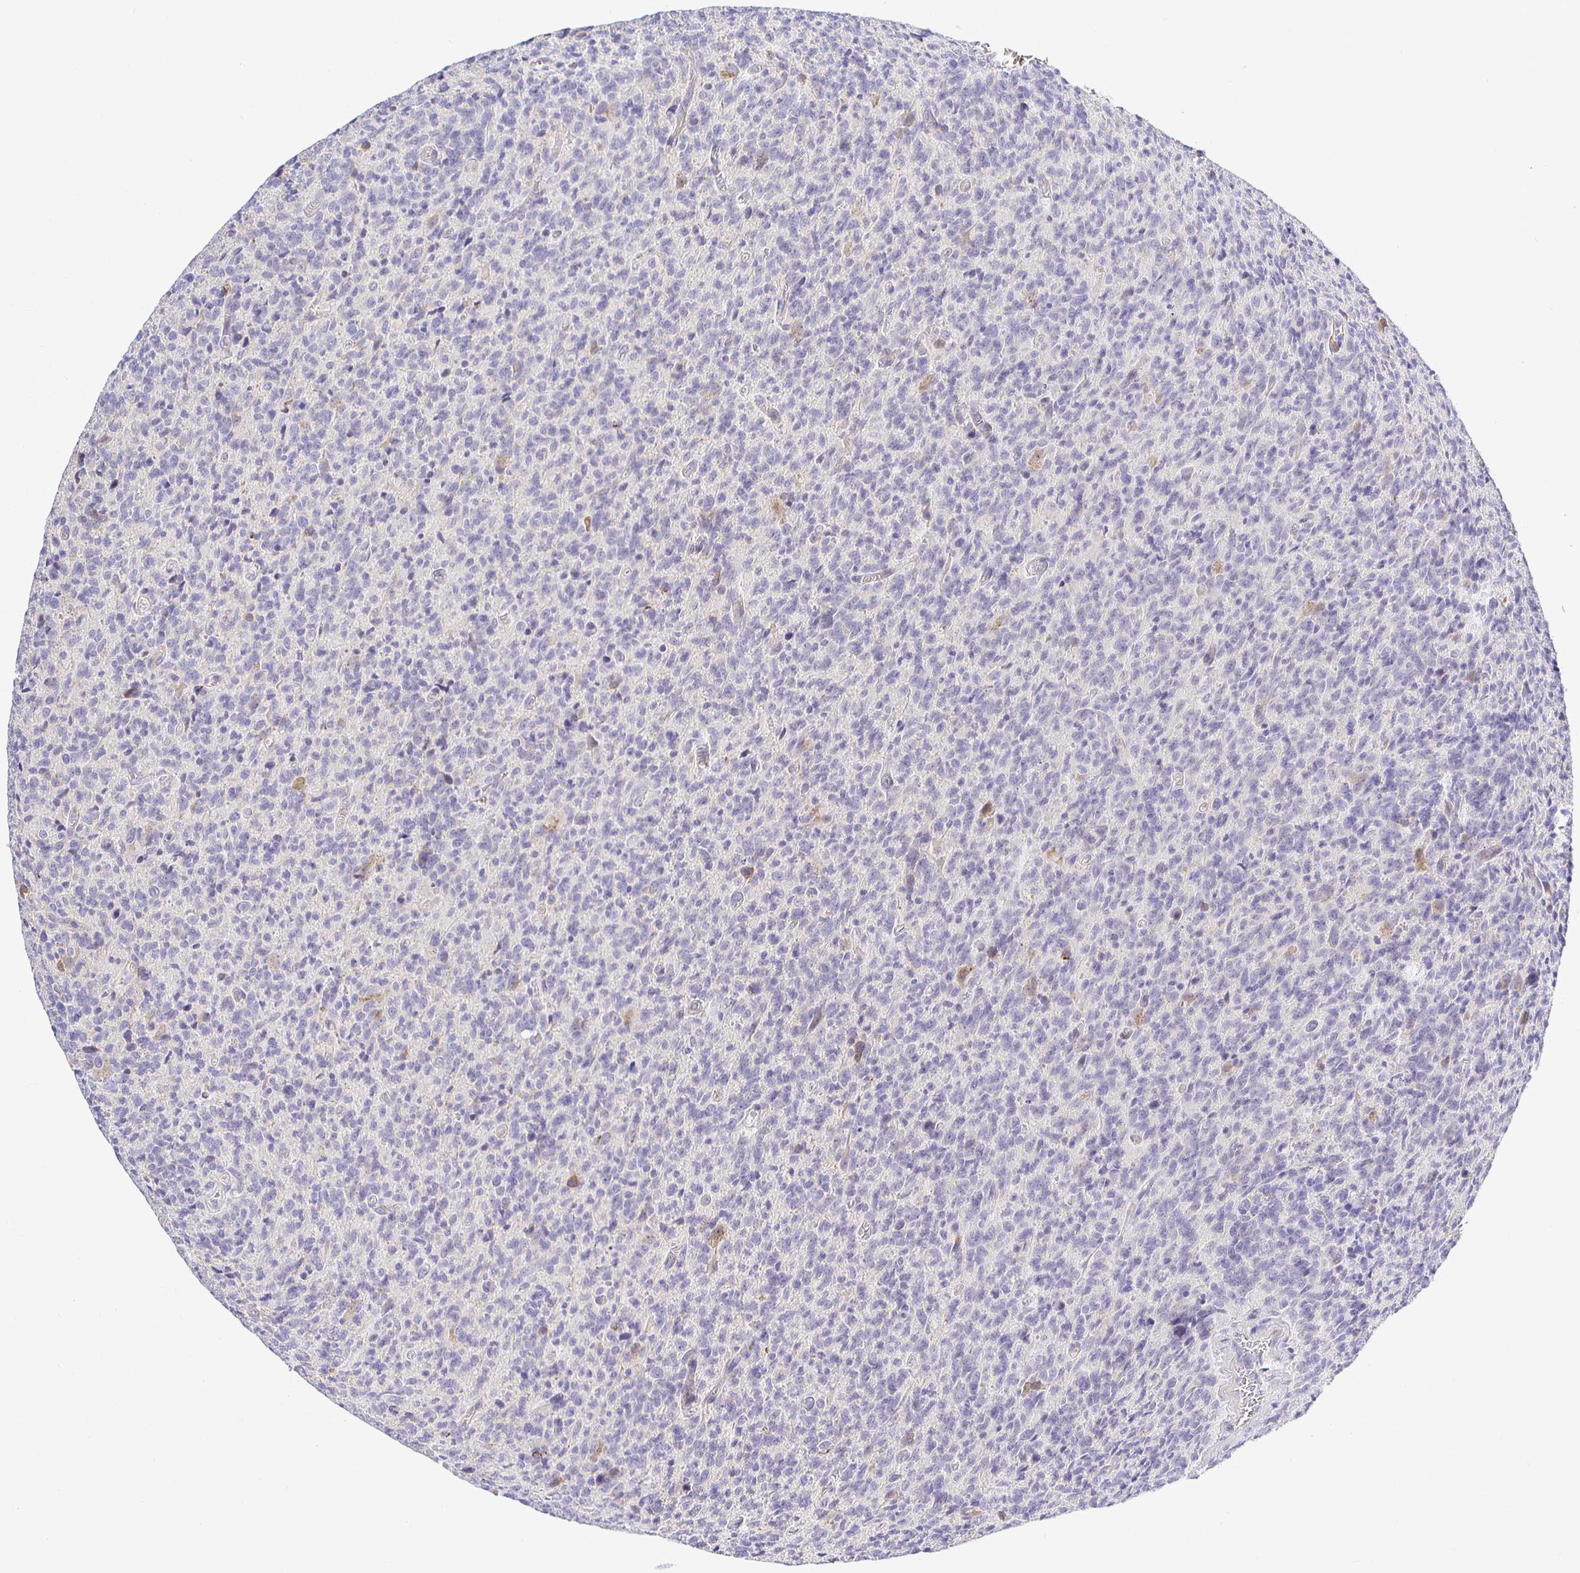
{"staining": {"intensity": "negative", "quantity": "none", "location": "none"}, "tissue": "glioma", "cell_type": "Tumor cells", "image_type": "cancer", "snomed": [{"axis": "morphology", "description": "Glioma, malignant, High grade"}, {"axis": "topography", "description": "Brain"}], "caption": "Human malignant glioma (high-grade) stained for a protein using IHC demonstrates no positivity in tumor cells.", "gene": "OPALIN", "patient": {"sex": "male", "age": 76}}